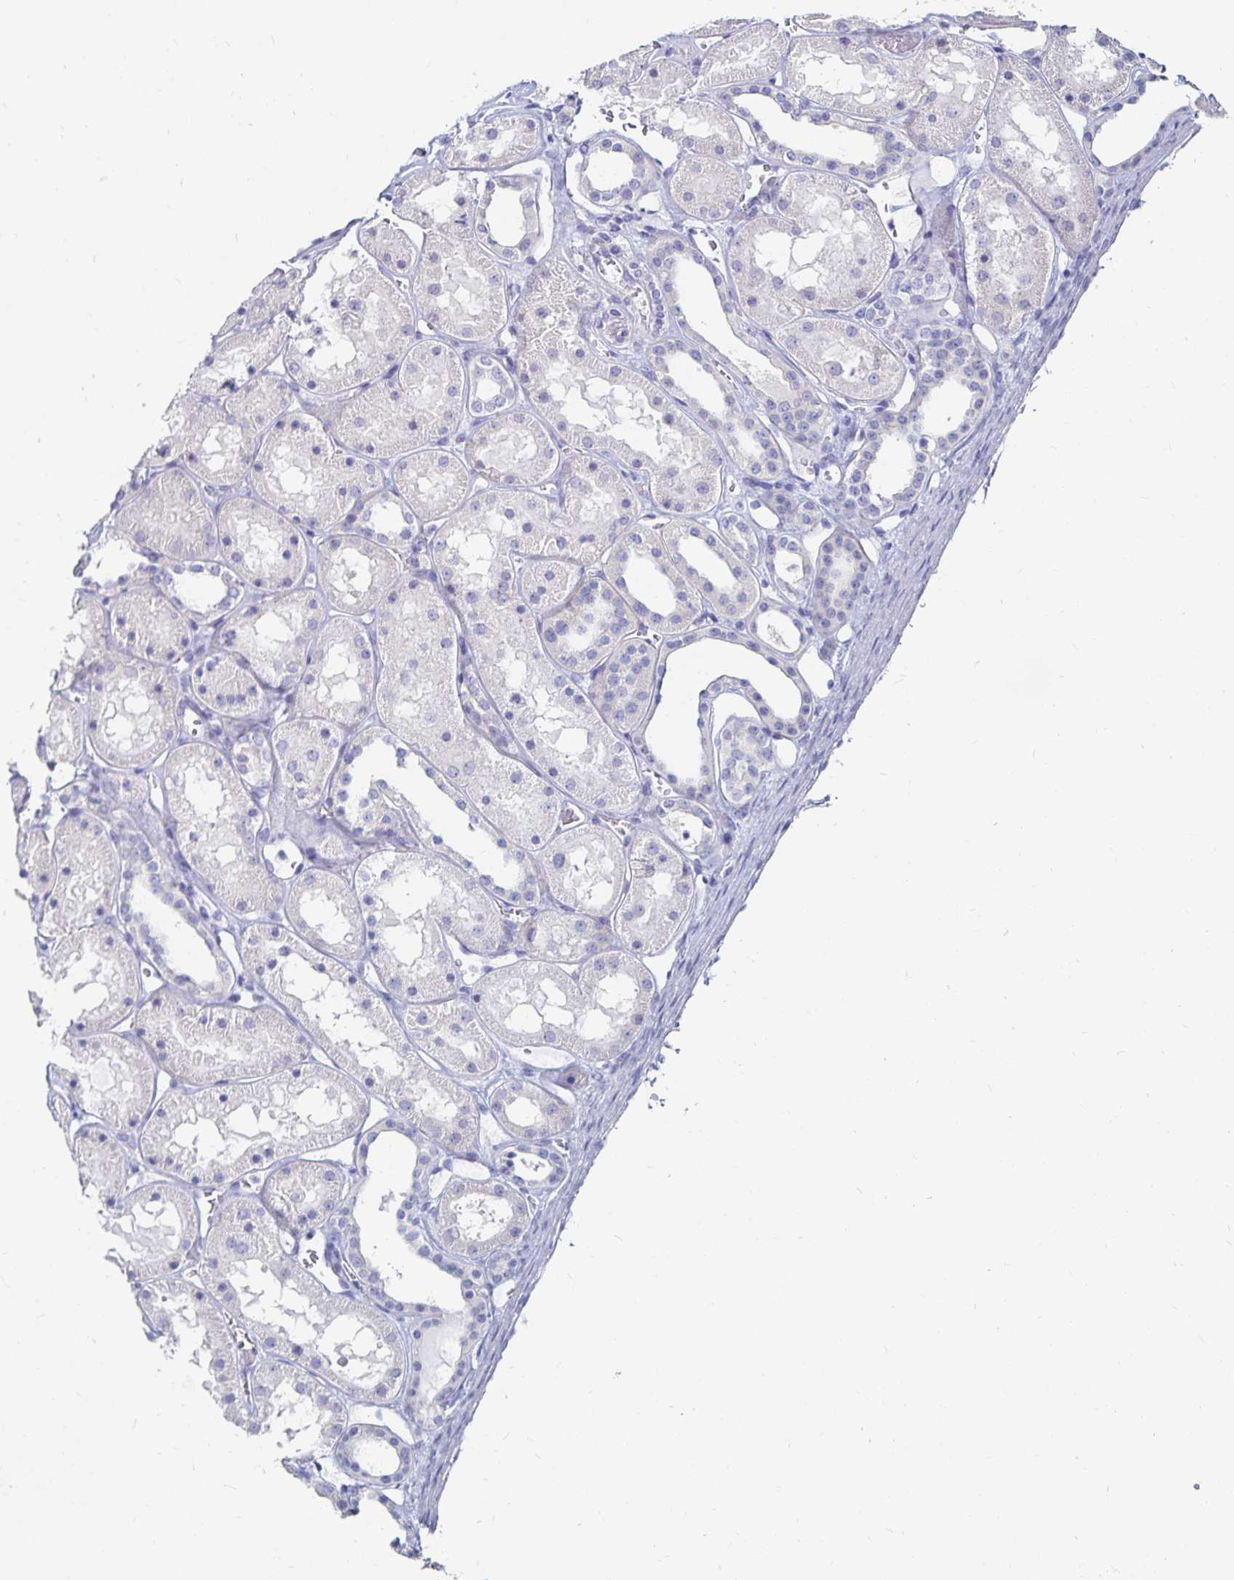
{"staining": {"intensity": "negative", "quantity": "none", "location": "none"}, "tissue": "kidney", "cell_type": "Cells in glomeruli", "image_type": "normal", "snomed": [{"axis": "morphology", "description": "Normal tissue, NOS"}, {"axis": "topography", "description": "Kidney"}], "caption": "This is an immunohistochemistry photomicrograph of unremarkable human kidney. There is no positivity in cells in glomeruli.", "gene": "TNIP1", "patient": {"sex": "female", "age": 41}}